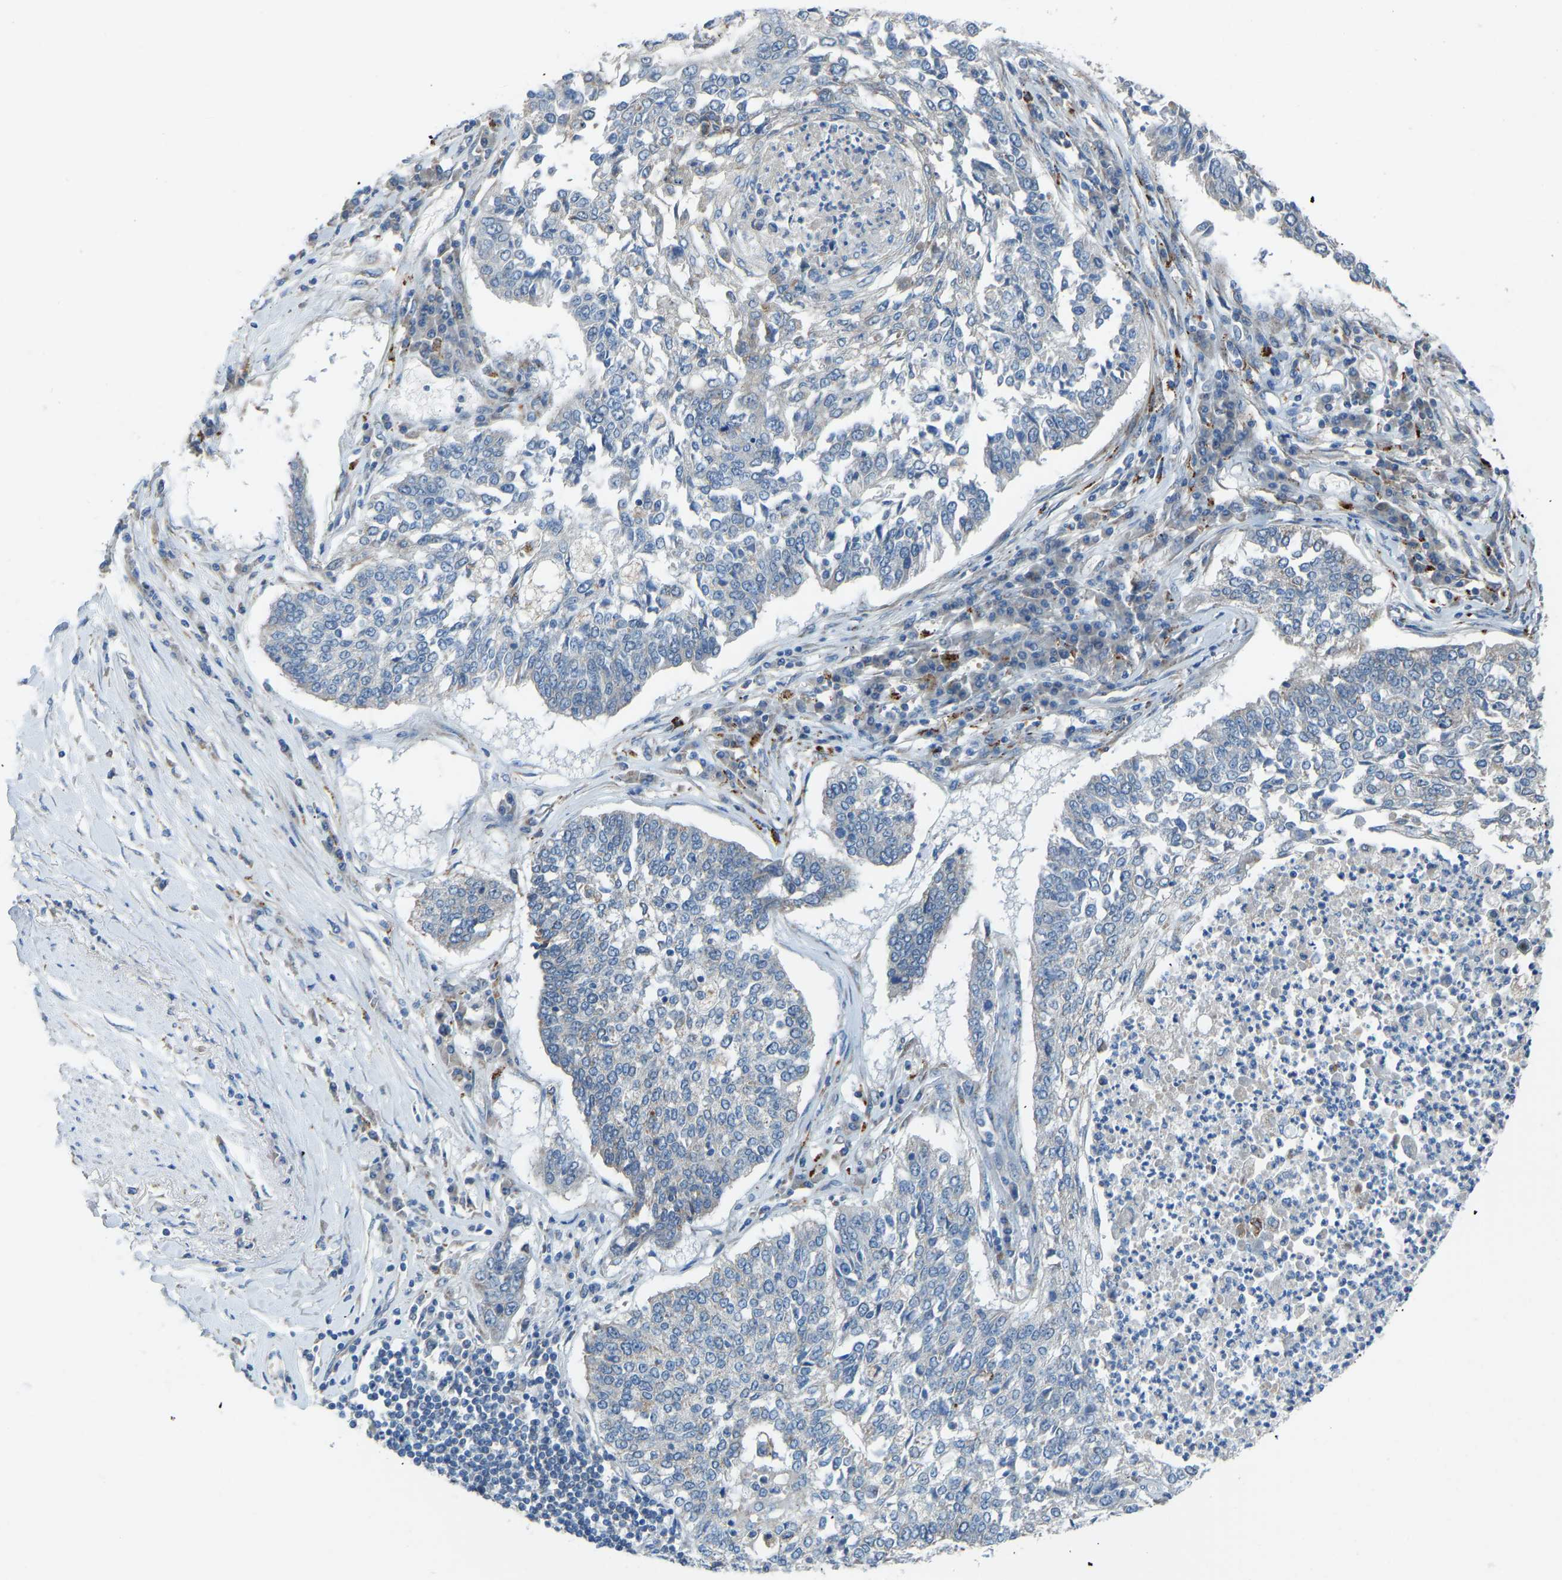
{"staining": {"intensity": "negative", "quantity": "none", "location": "none"}, "tissue": "lung cancer", "cell_type": "Tumor cells", "image_type": "cancer", "snomed": [{"axis": "morphology", "description": "Normal tissue, NOS"}, {"axis": "morphology", "description": "Squamous cell carcinoma, NOS"}, {"axis": "topography", "description": "Cartilage tissue"}, {"axis": "topography", "description": "Bronchus"}, {"axis": "topography", "description": "Lung"}], "caption": "Photomicrograph shows no protein expression in tumor cells of lung cancer tissue.", "gene": "SMIM20", "patient": {"sex": "female", "age": 49}}